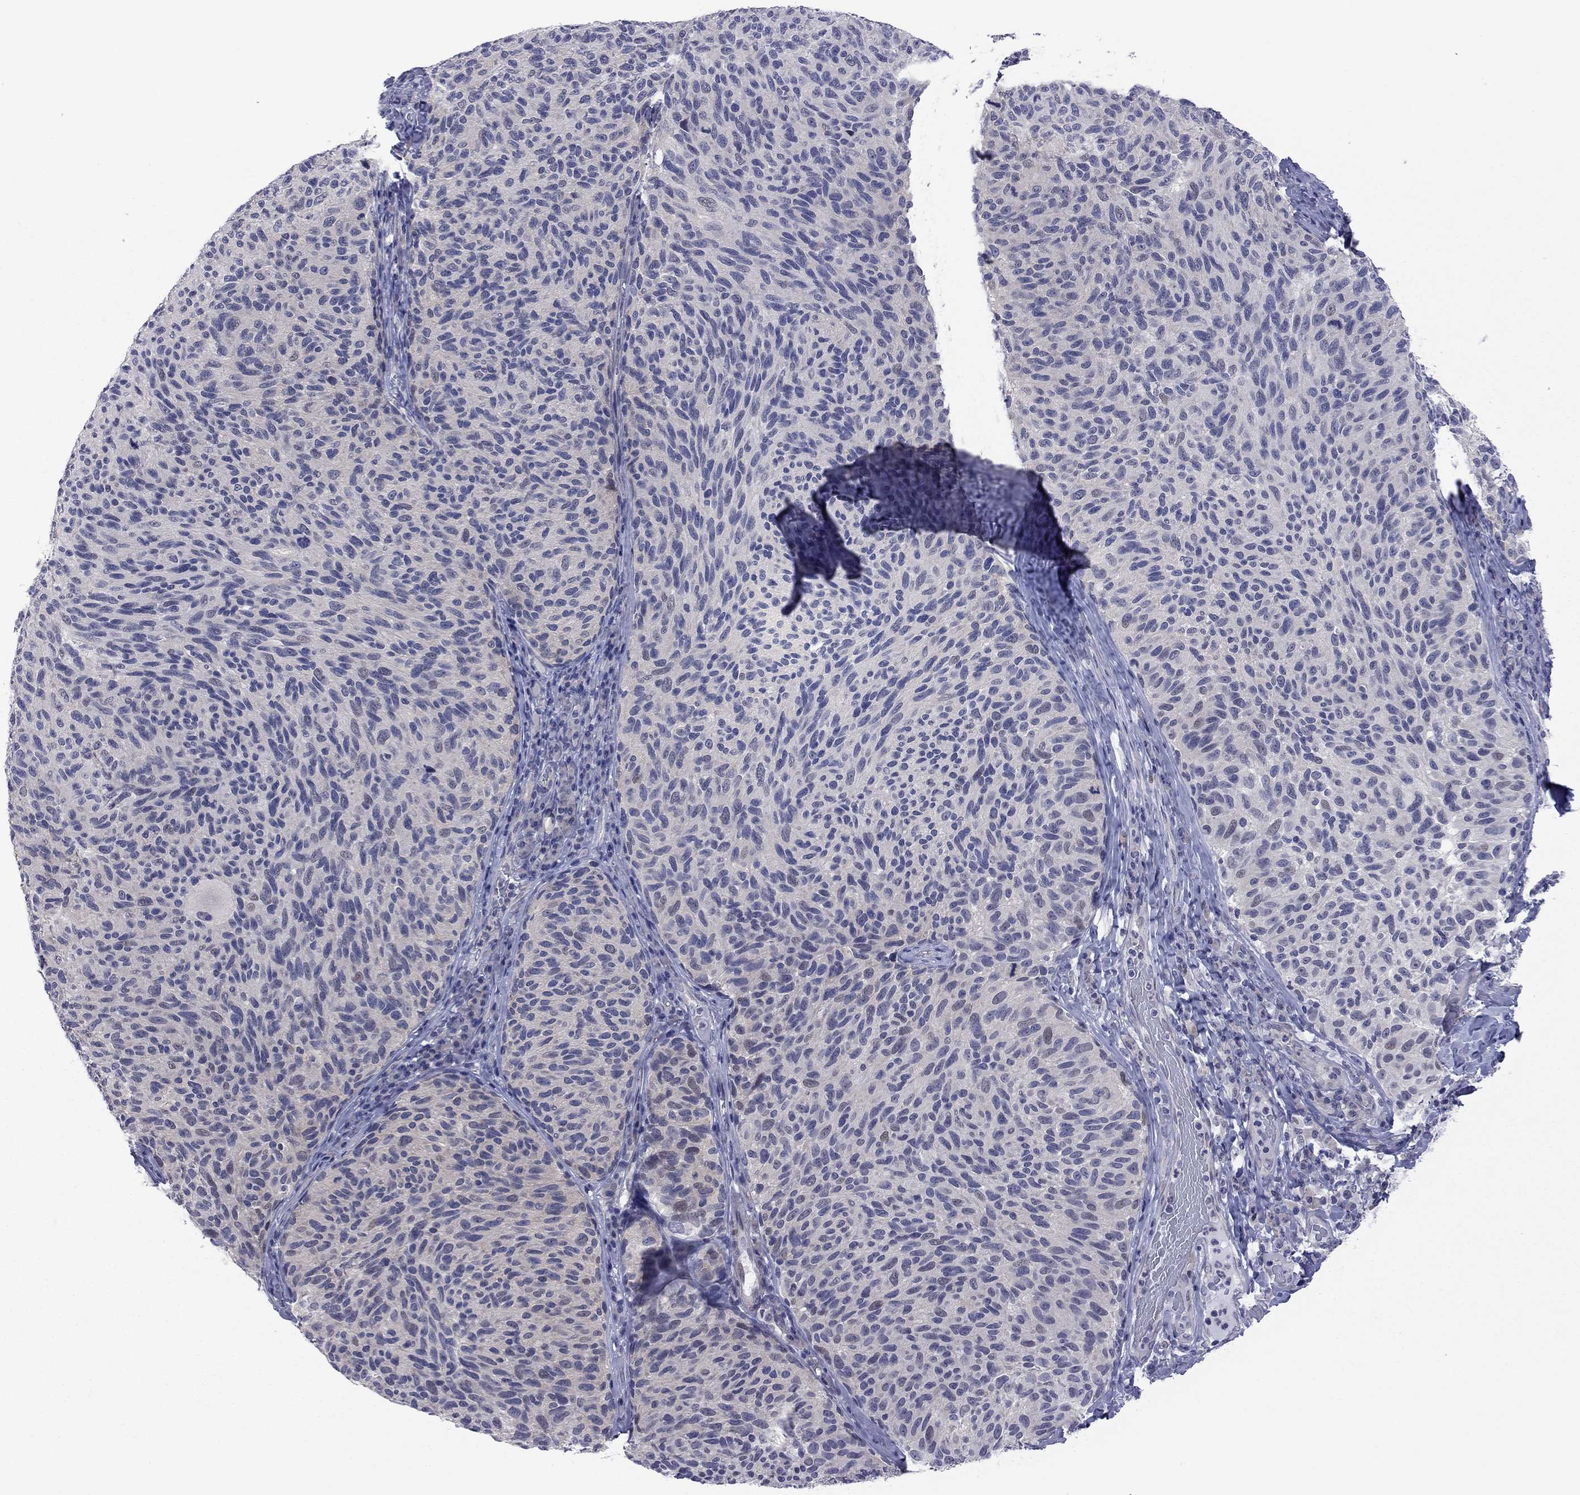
{"staining": {"intensity": "negative", "quantity": "none", "location": "none"}, "tissue": "melanoma", "cell_type": "Tumor cells", "image_type": "cancer", "snomed": [{"axis": "morphology", "description": "Malignant melanoma, NOS"}, {"axis": "topography", "description": "Skin"}], "caption": "Immunohistochemical staining of human malignant melanoma displays no significant staining in tumor cells.", "gene": "POU5F2", "patient": {"sex": "female", "age": 73}}